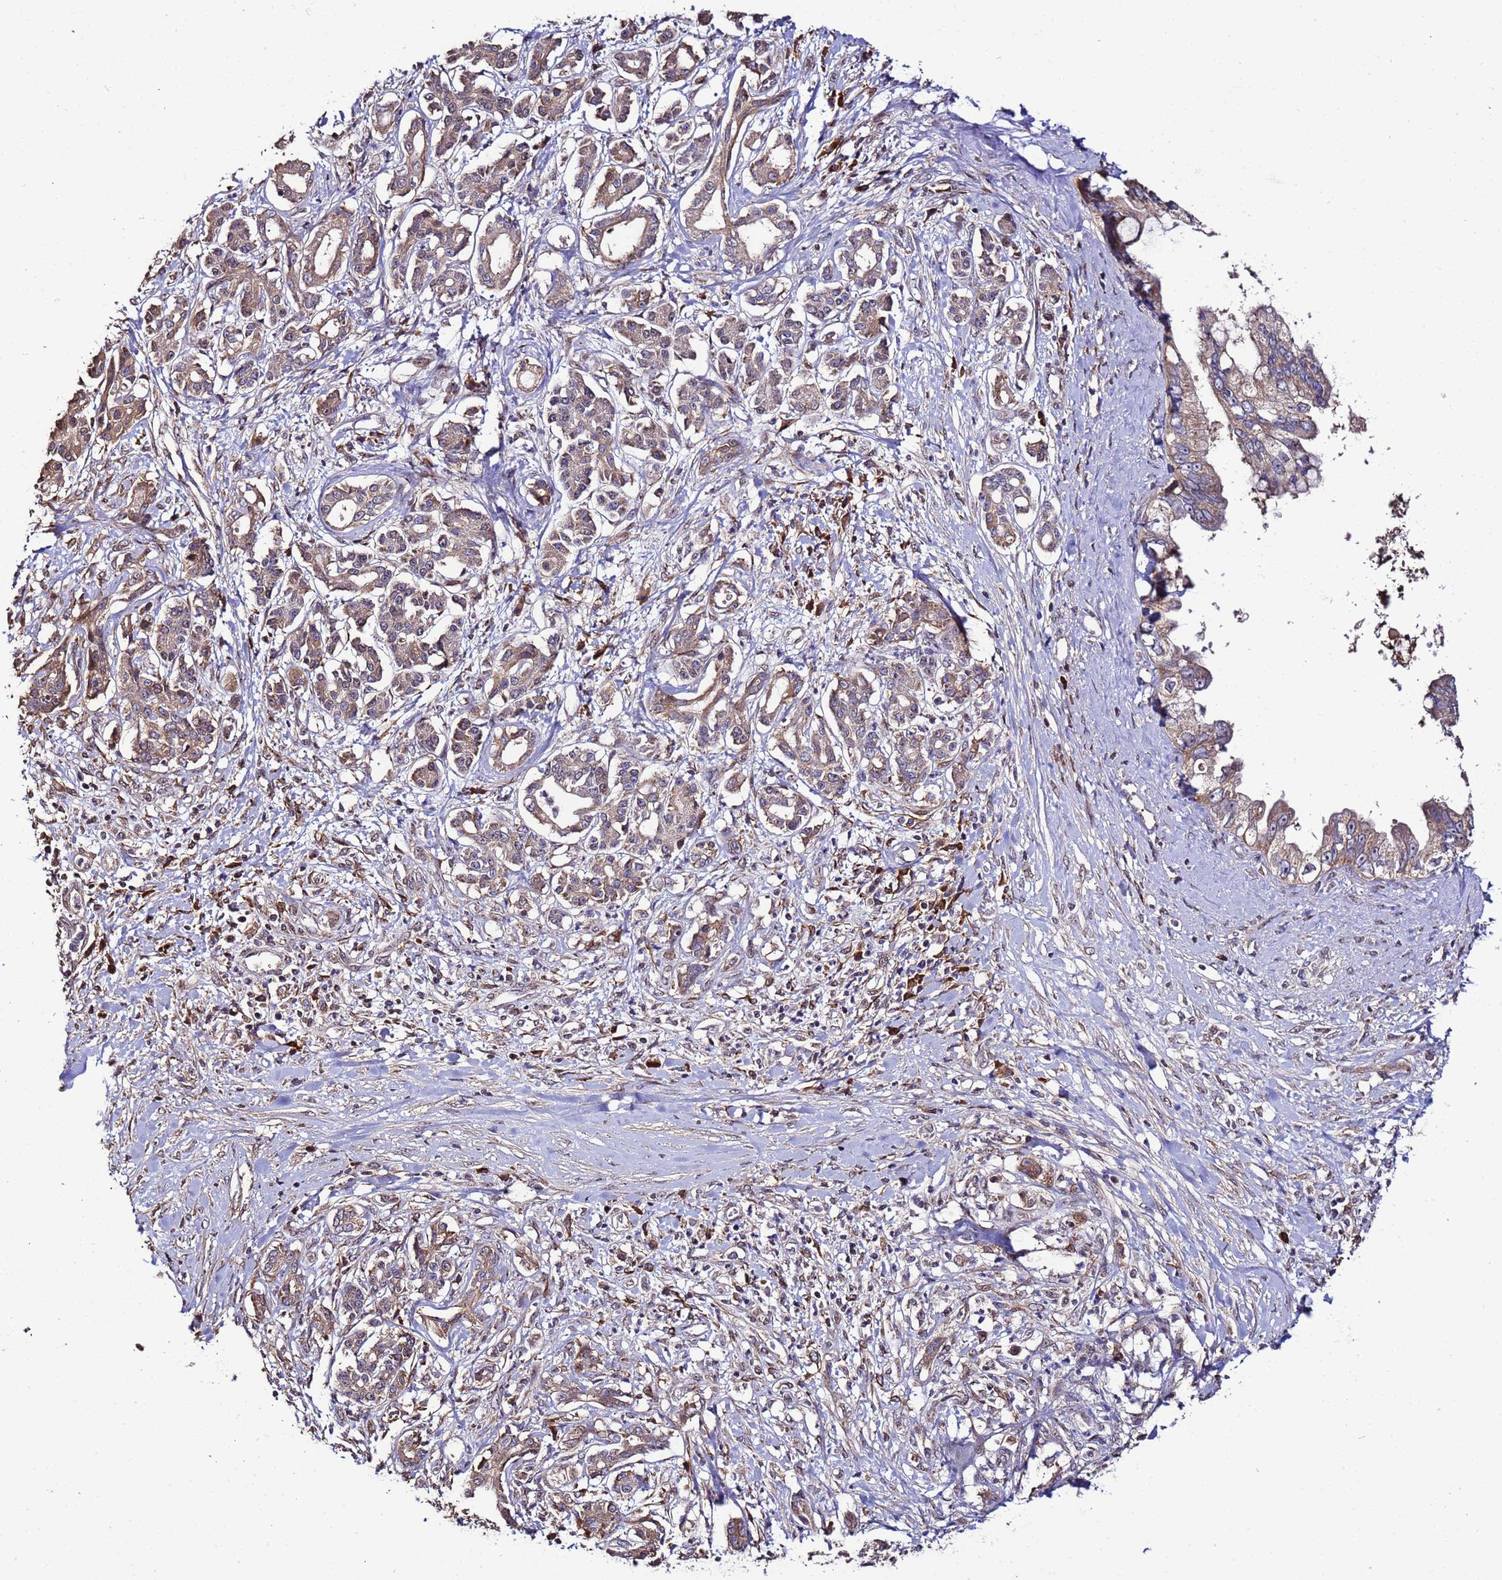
{"staining": {"intensity": "weak", "quantity": ">75%", "location": "cytoplasmic/membranous"}, "tissue": "pancreatic cancer", "cell_type": "Tumor cells", "image_type": "cancer", "snomed": [{"axis": "morphology", "description": "Adenocarcinoma, NOS"}, {"axis": "topography", "description": "Pancreas"}], "caption": "IHC micrograph of neoplastic tissue: human pancreatic cancer stained using immunohistochemistry (IHC) displays low levels of weak protein expression localized specifically in the cytoplasmic/membranous of tumor cells, appearing as a cytoplasmic/membranous brown color.", "gene": "WNK4", "patient": {"sex": "female", "age": 56}}